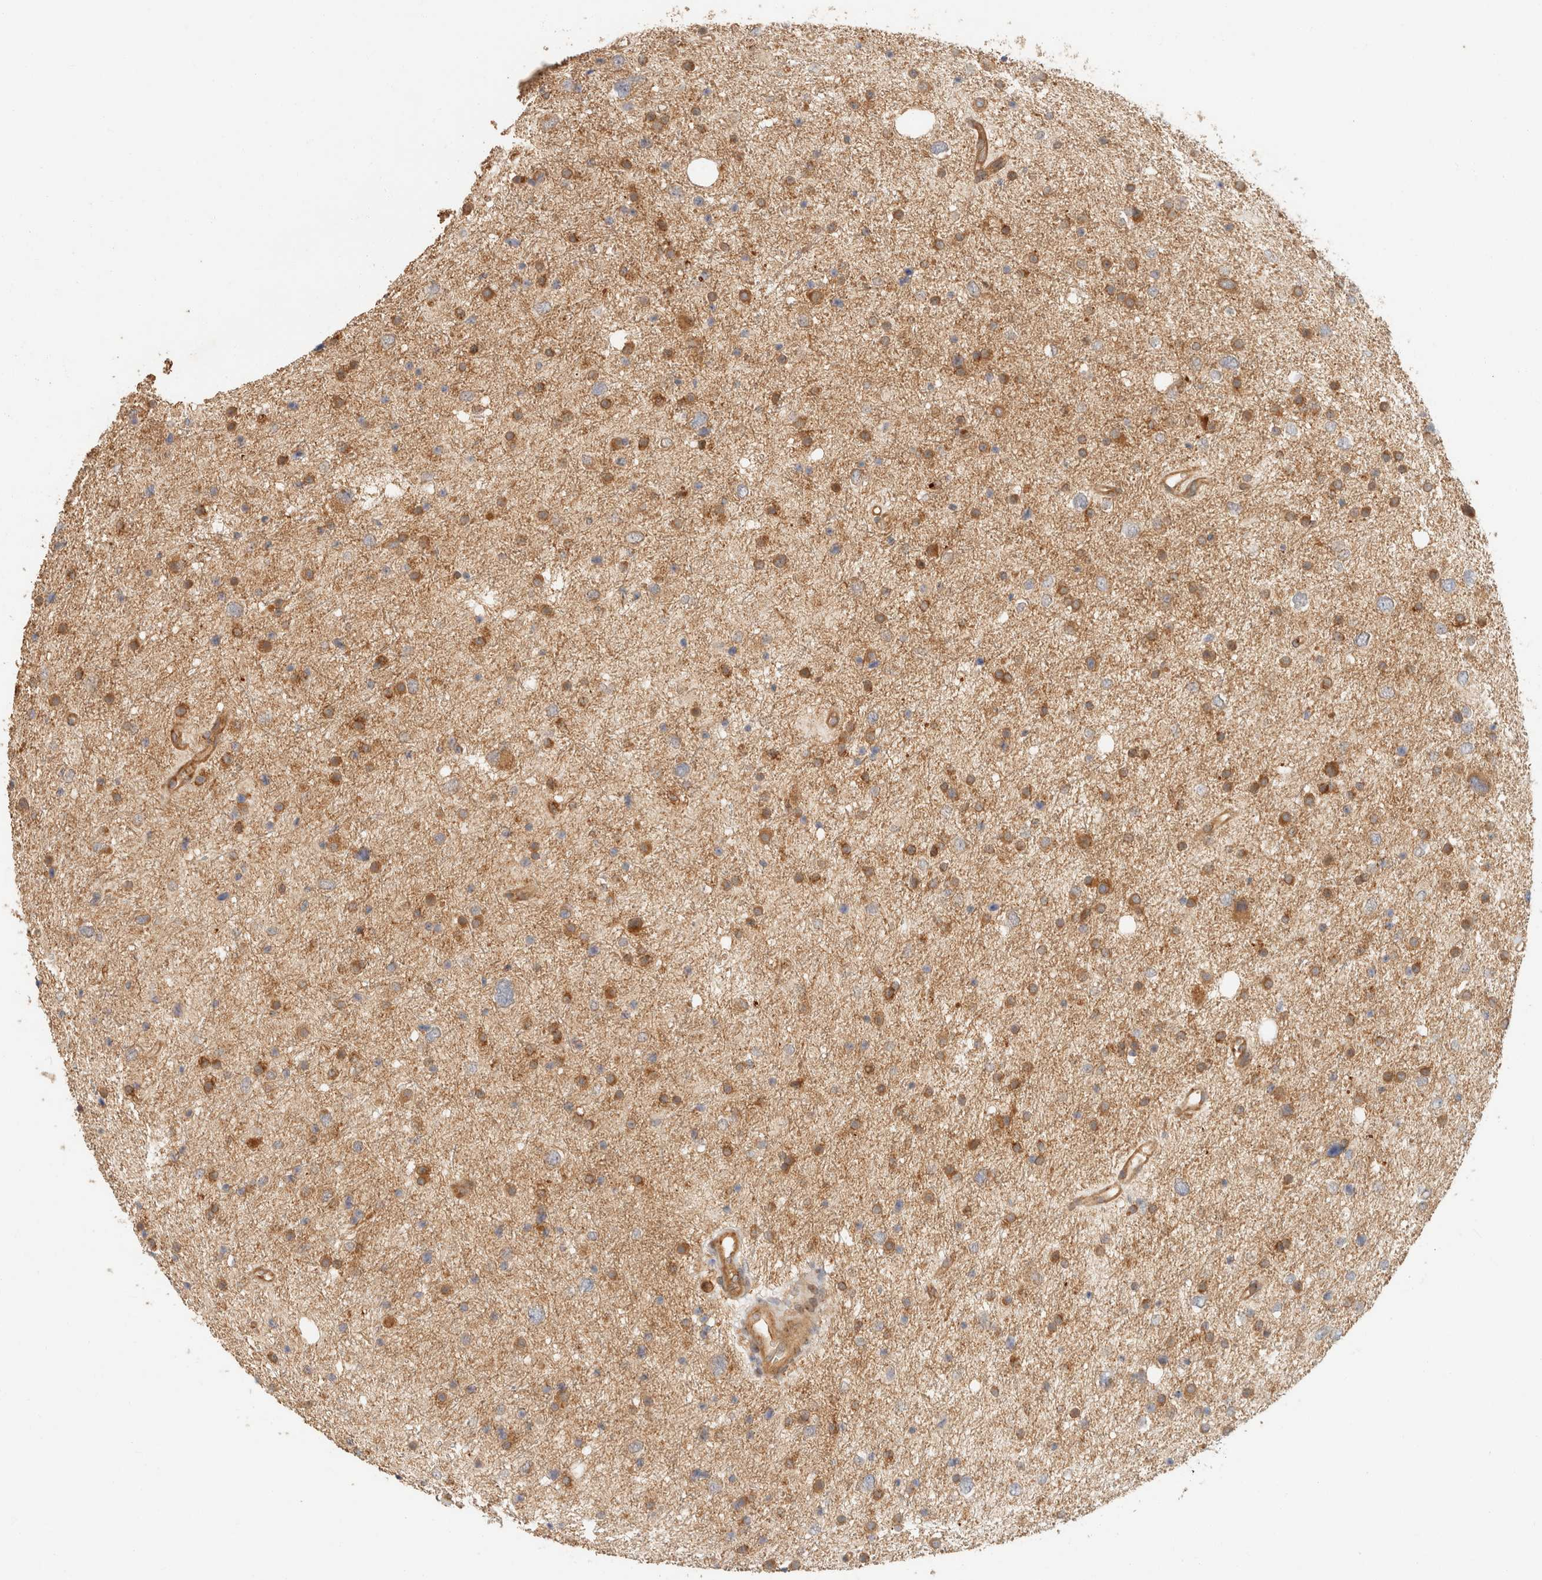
{"staining": {"intensity": "moderate", "quantity": ">75%", "location": "cytoplasmic/membranous"}, "tissue": "glioma", "cell_type": "Tumor cells", "image_type": "cancer", "snomed": [{"axis": "morphology", "description": "Glioma, malignant, Low grade"}, {"axis": "topography", "description": "Brain"}], "caption": "Immunohistochemical staining of human glioma shows medium levels of moderate cytoplasmic/membranous positivity in about >75% of tumor cells.", "gene": "TACC1", "patient": {"sex": "female", "age": 37}}